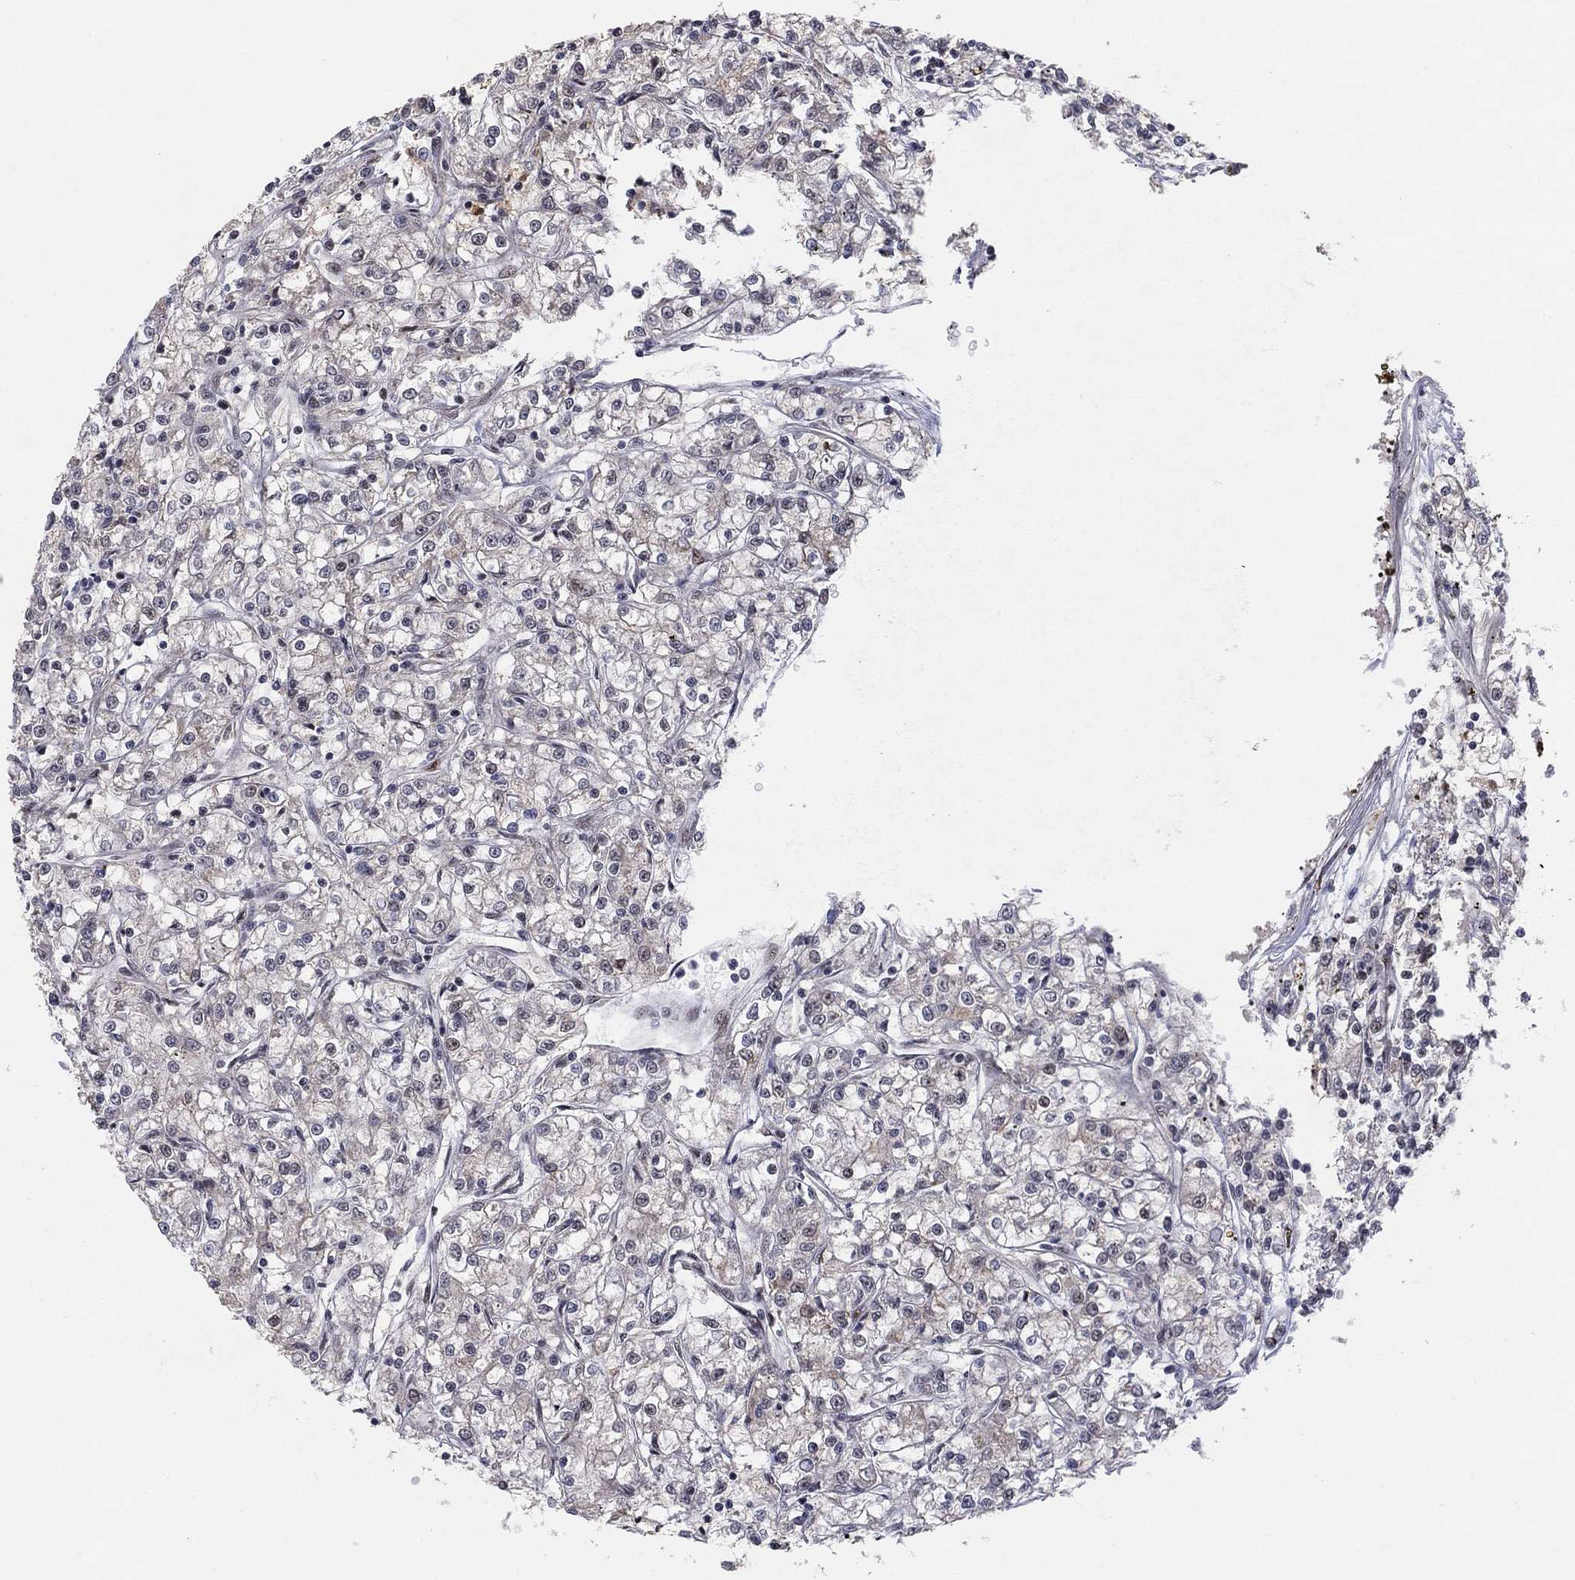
{"staining": {"intensity": "moderate", "quantity": "<25%", "location": "cytoplasmic/membranous"}, "tissue": "renal cancer", "cell_type": "Tumor cells", "image_type": "cancer", "snomed": [{"axis": "morphology", "description": "Adenocarcinoma, NOS"}, {"axis": "topography", "description": "Kidney"}], "caption": "IHC of human renal cancer (adenocarcinoma) shows low levels of moderate cytoplasmic/membranous expression in approximately <25% of tumor cells. Nuclei are stained in blue.", "gene": "ZNF395", "patient": {"sex": "female", "age": 59}}